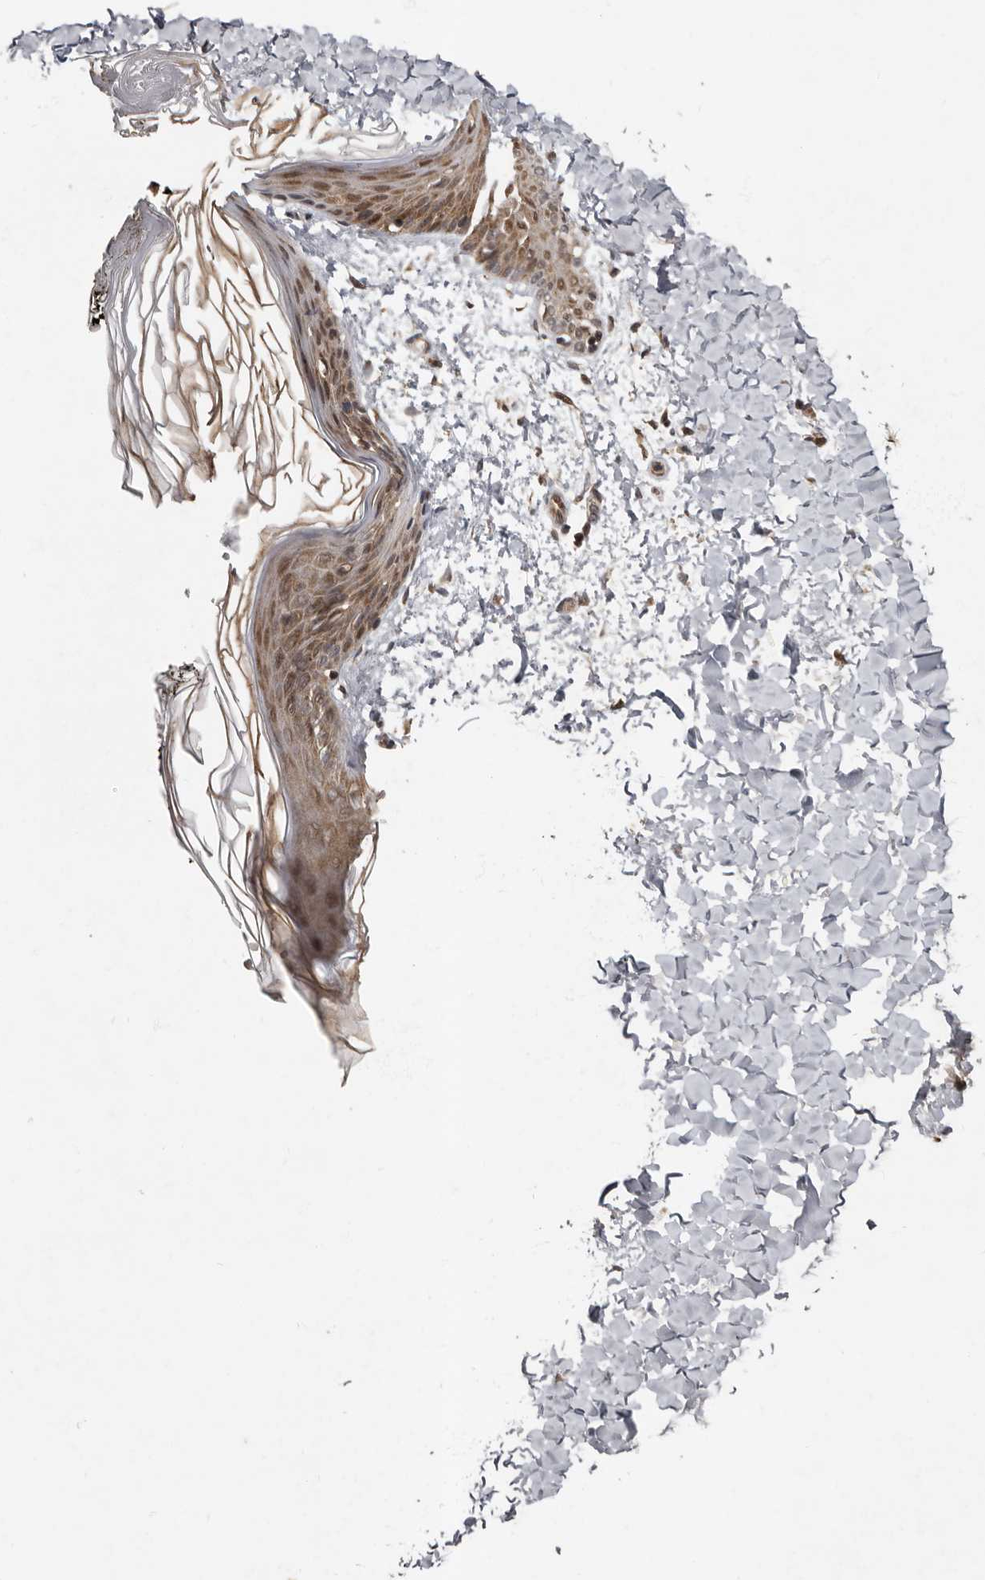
{"staining": {"intensity": "moderate", "quantity": ">75%", "location": "cytoplasmic/membranous,nuclear"}, "tissue": "skin", "cell_type": "Fibroblasts", "image_type": "normal", "snomed": [{"axis": "morphology", "description": "Normal tissue, NOS"}, {"axis": "morphology", "description": "Neoplasm, benign, NOS"}, {"axis": "topography", "description": "Skin"}, {"axis": "topography", "description": "Soft tissue"}], "caption": "This micrograph displays unremarkable skin stained with immunohistochemistry (IHC) to label a protein in brown. The cytoplasmic/membranous,nuclear of fibroblasts show moderate positivity for the protein. Nuclei are counter-stained blue.", "gene": "LRGUK", "patient": {"sex": "male", "age": 26}}